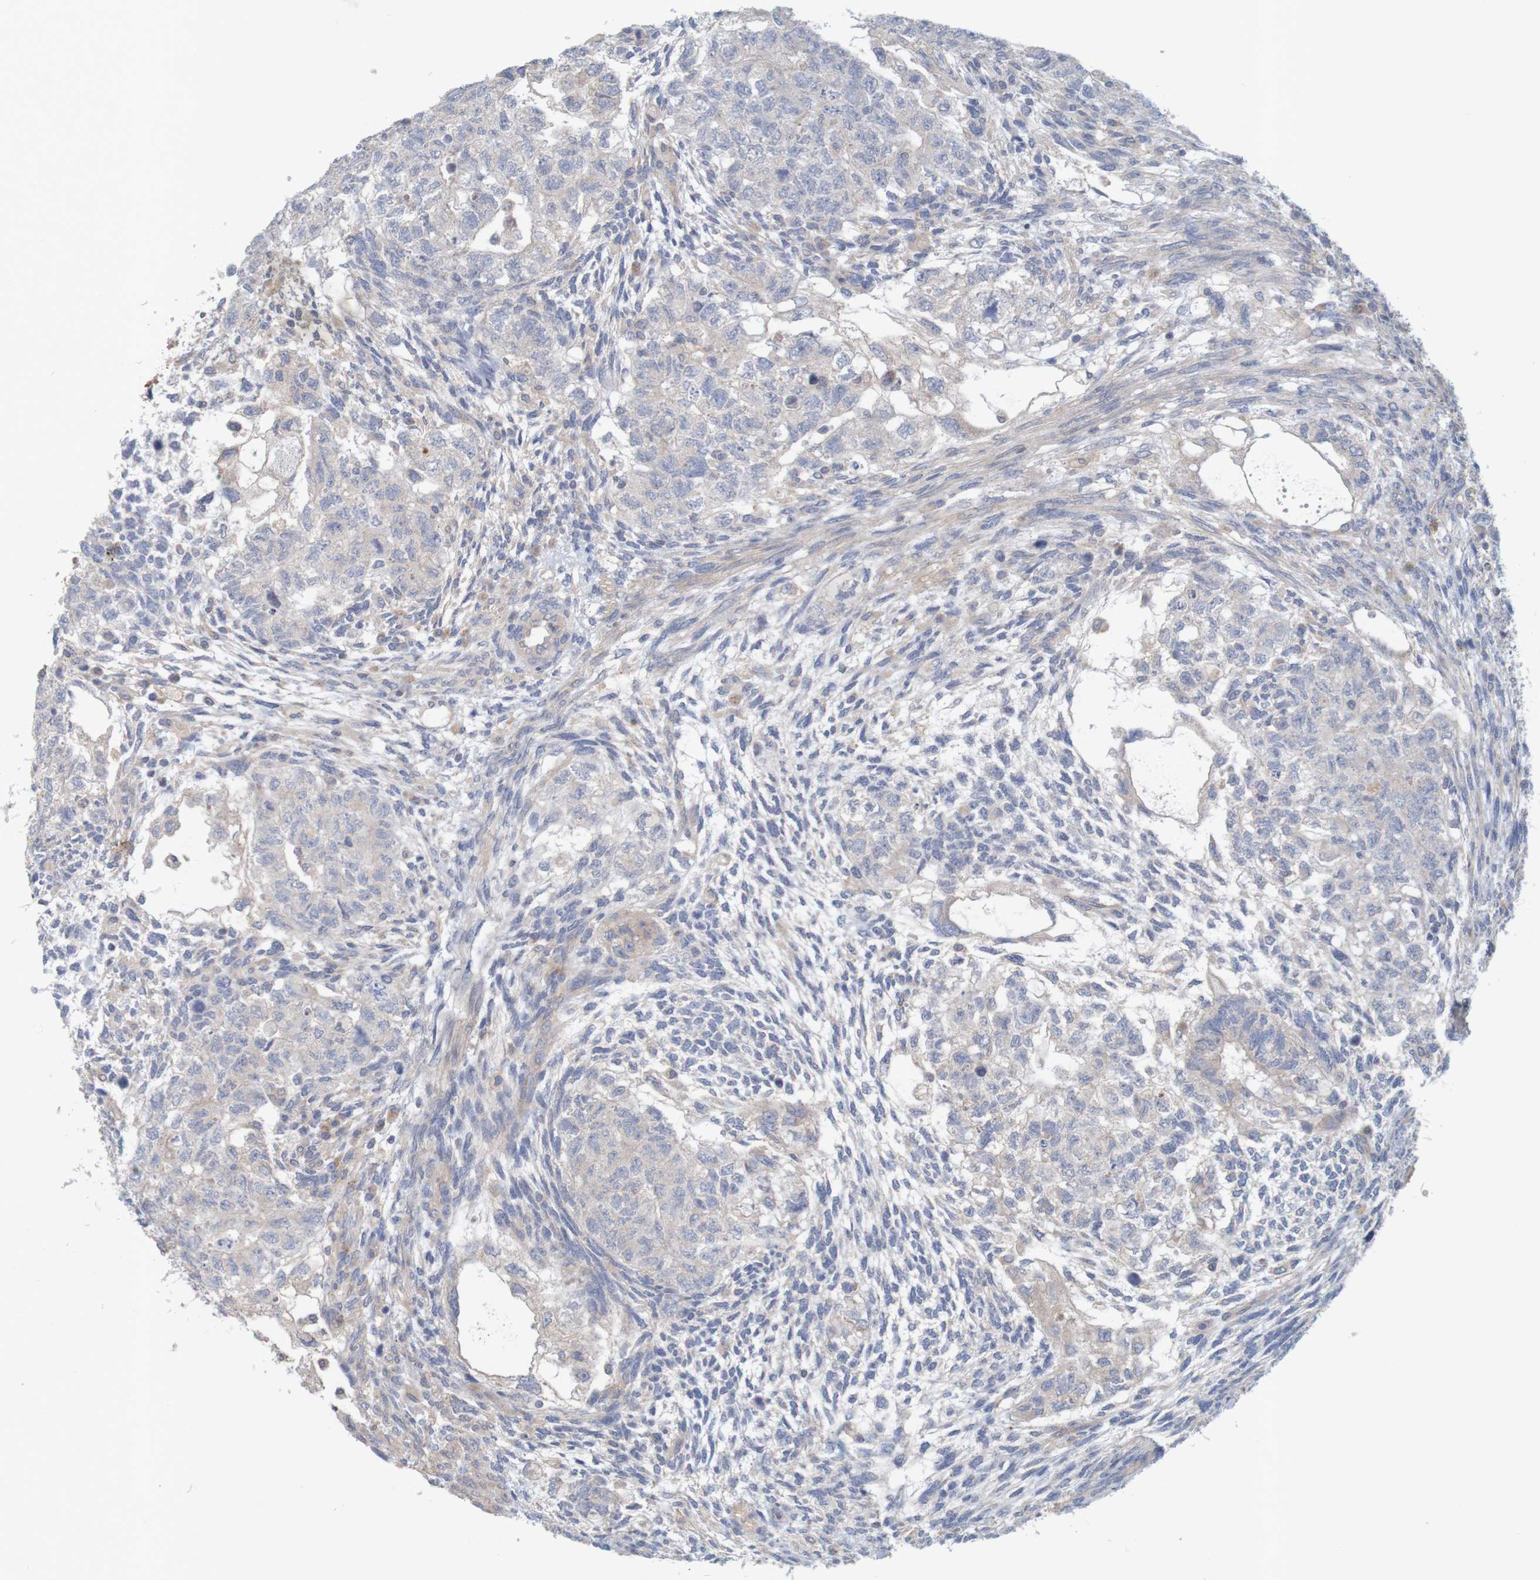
{"staining": {"intensity": "weak", "quantity": "<25%", "location": "cytoplasmic/membranous"}, "tissue": "testis cancer", "cell_type": "Tumor cells", "image_type": "cancer", "snomed": [{"axis": "morphology", "description": "Normal tissue, NOS"}, {"axis": "morphology", "description": "Carcinoma, Embryonal, NOS"}, {"axis": "topography", "description": "Testis"}], "caption": "An immunohistochemistry image of testis embryonal carcinoma is shown. There is no staining in tumor cells of testis embryonal carcinoma.", "gene": "KRT23", "patient": {"sex": "male", "age": 36}}